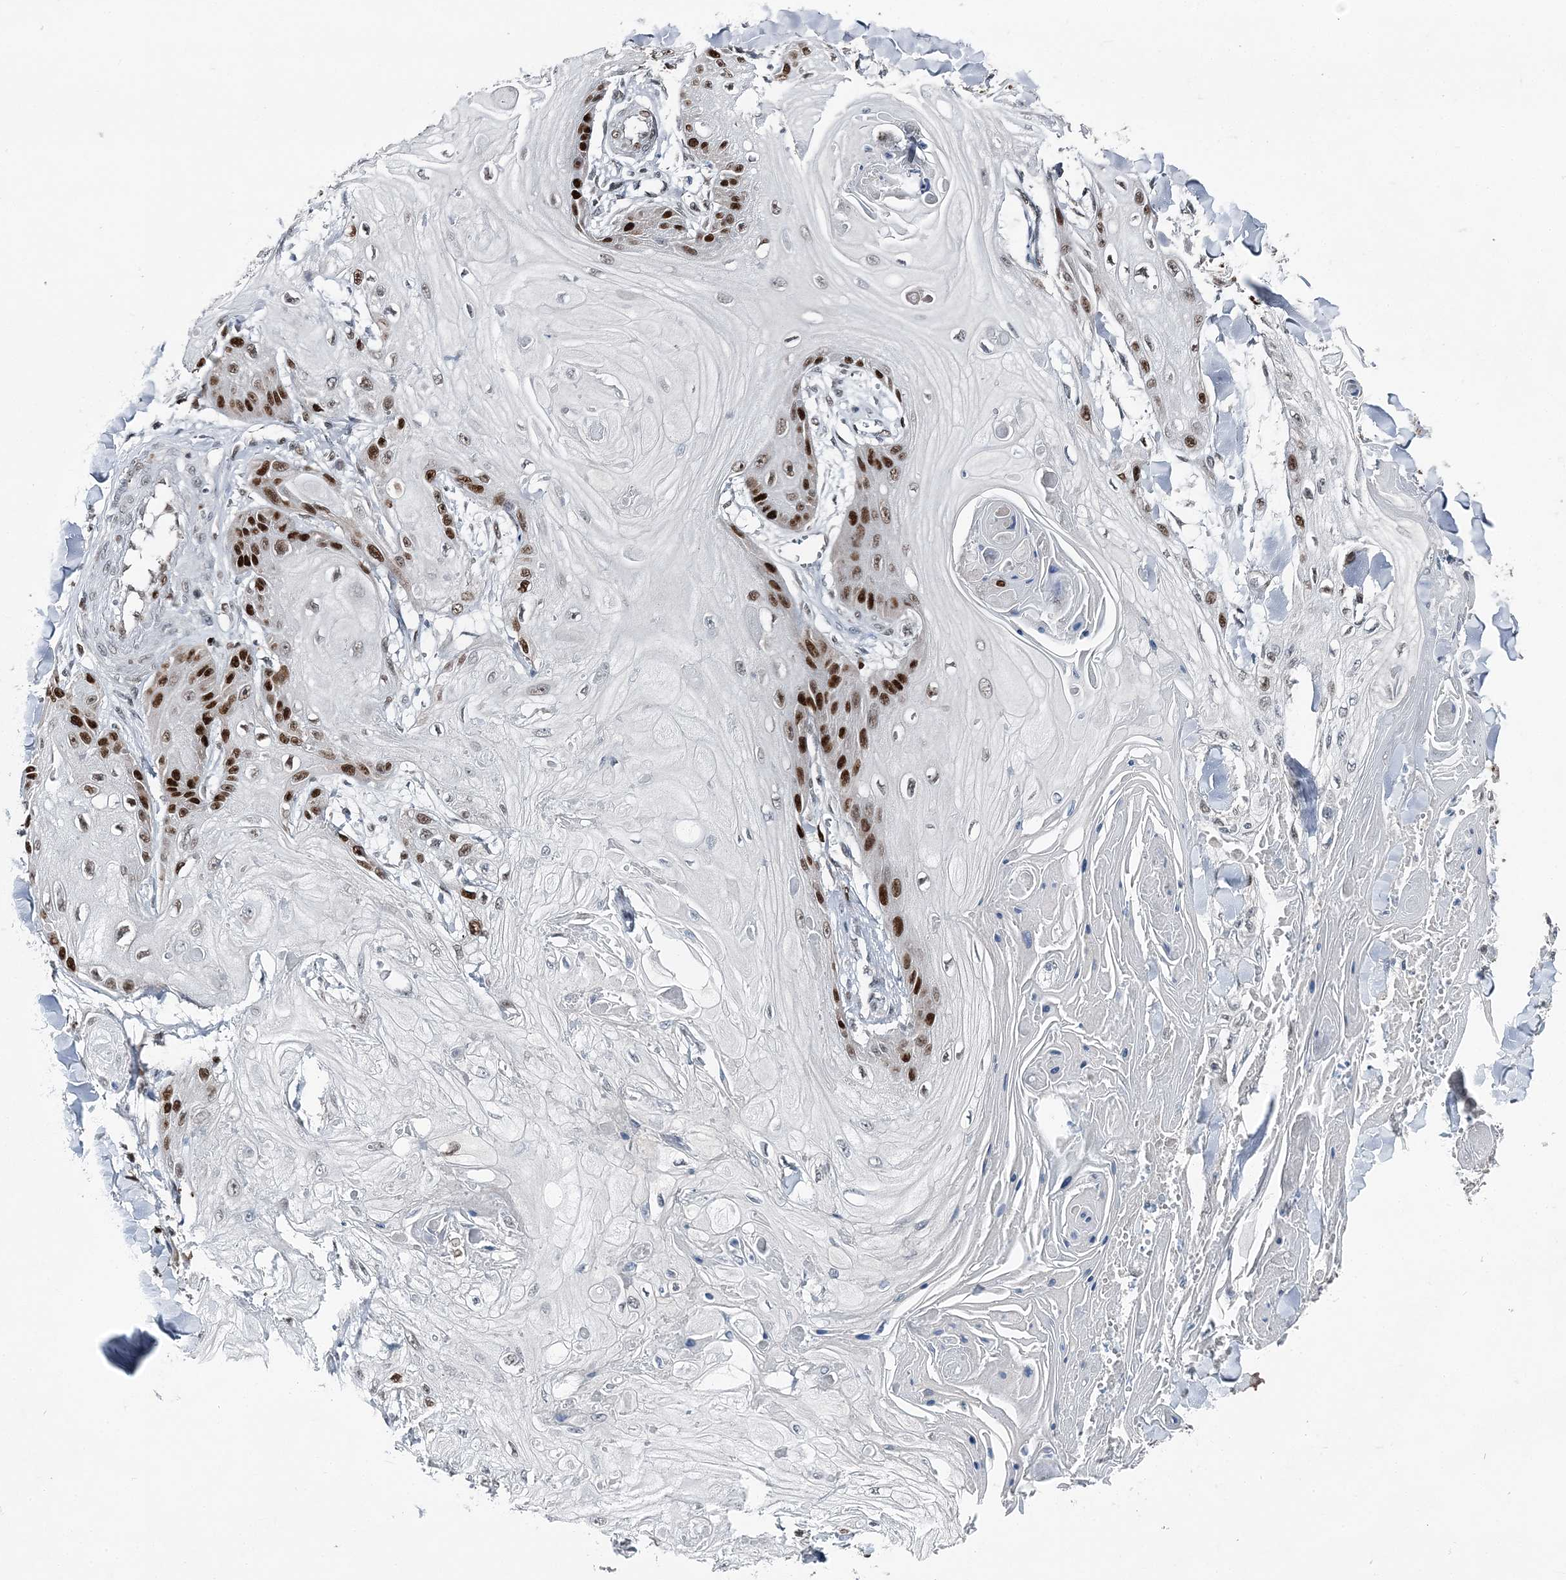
{"staining": {"intensity": "strong", "quantity": "25%-75%", "location": "nuclear"}, "tissue": "skin cancer", "cell_type": "Tumor cells", "image_type": "cancer", "snomed": [{"axis": "morphology", "description": "Squamous cell carcinoma, NOS"}, {"axis": "topography", "description": "Skin"}], "caption": "A brown stain highlights strong nuclear positivity of a protein in skin cancer tumor cells.", "gene": "HAT1", "patient": {"sex": "male", "age": 74}}